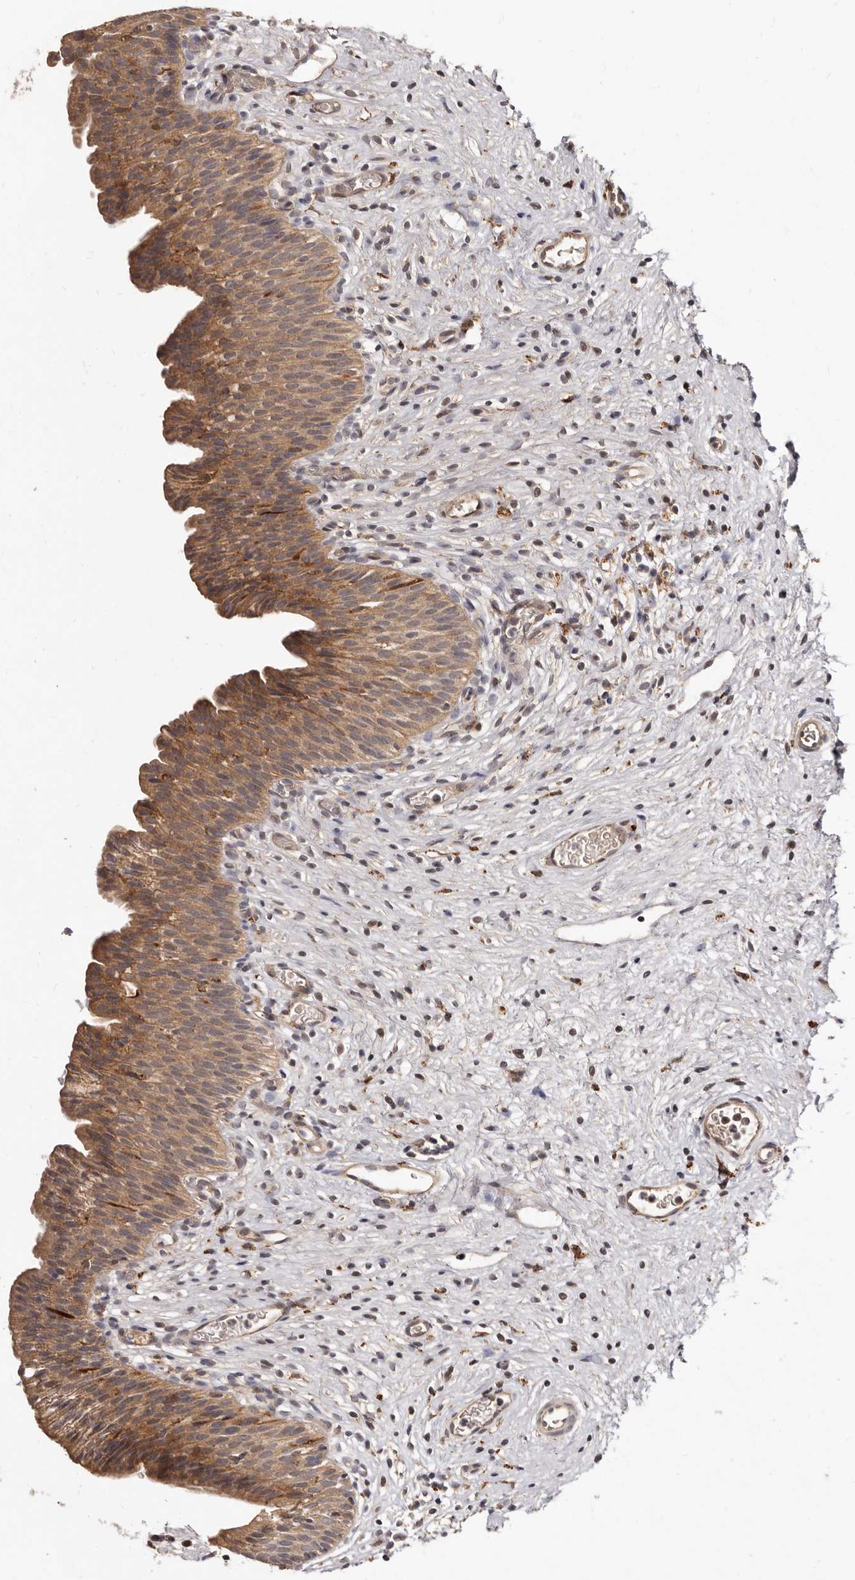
{"staining": {"intensity": "moderate", "quantity": ">75%", "location": "cytoplasmic/membranous"}, "tissue": "urinary bladder", "cell_type": "Urothelial cells", "image_type": "normal", "snomed": [{"axis": "morphology", "description": "Normal tissue, NOS"}, {"axis": "topography", "description": "Urinary bladder"}], "caption": "Urothelial cells demonstrate medium levels of moderate cytoplasmic/membranous expression in approximately >75% of cells in unremarkable urinary bladder. (DAB (3,3'-diaminobenzidine) IHC with brightfield microscopy, high magnification).", "gene": "INAVA", "patient": {"sex": "male", "age": 1}}